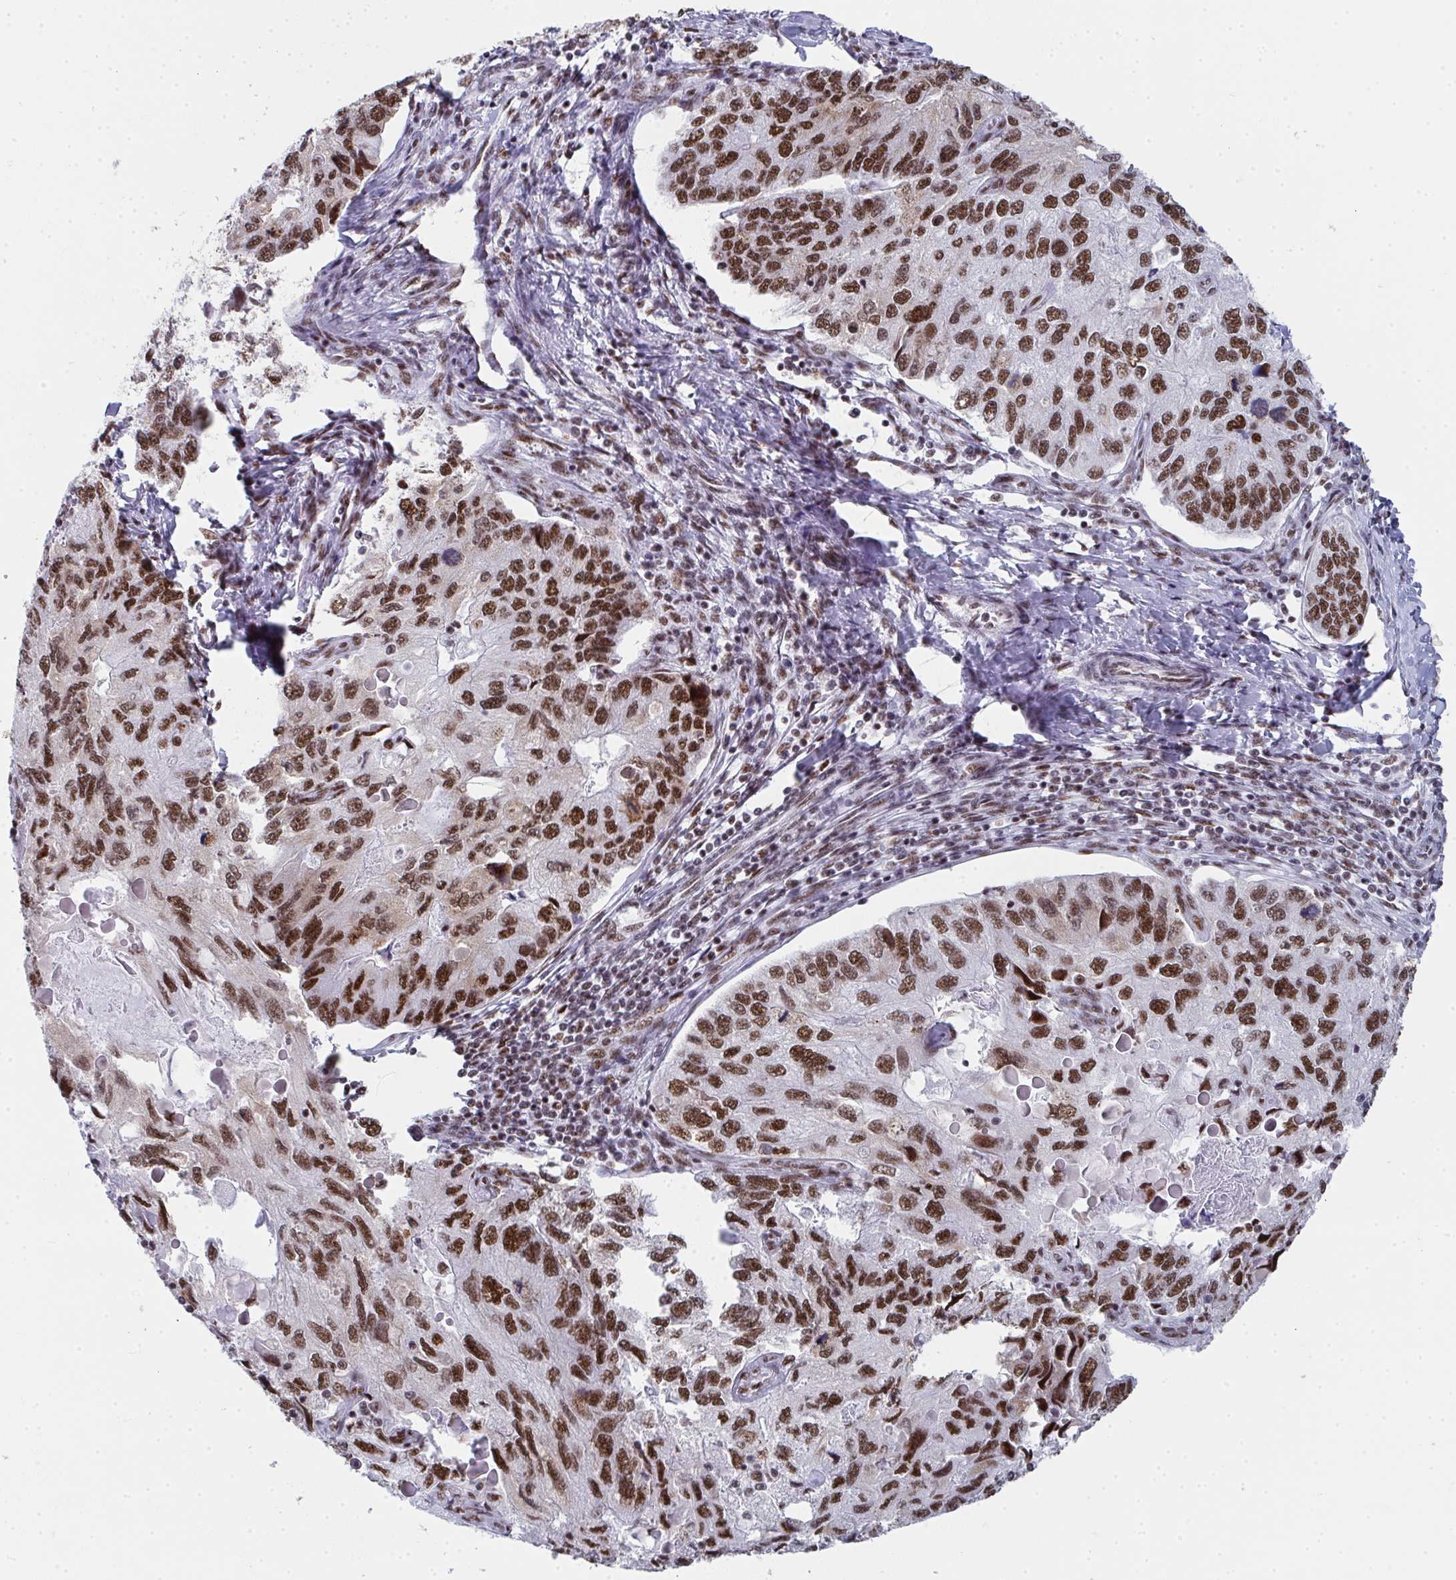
{"staining": {"intensity": "moderate", "quantity": ">75%", "location": "nuclear"}, "tissue": "endometrial cancer", "cell_type": "Tumor cells", "image_type": "cancer", "snomed": [{"axis": "morphology", "description": "Carcinoma, NOS"}, {"axis": "topography", "description": "Uterus"}], "caption": "A medium amount of moderate nuclear expression is present in about >75% of tumor cells in carcinoma (endometrial) tissue. Nuclei are stained in blue.", "gene": "SNRNP70", "patient": {"sex": "female", "age": 76}}